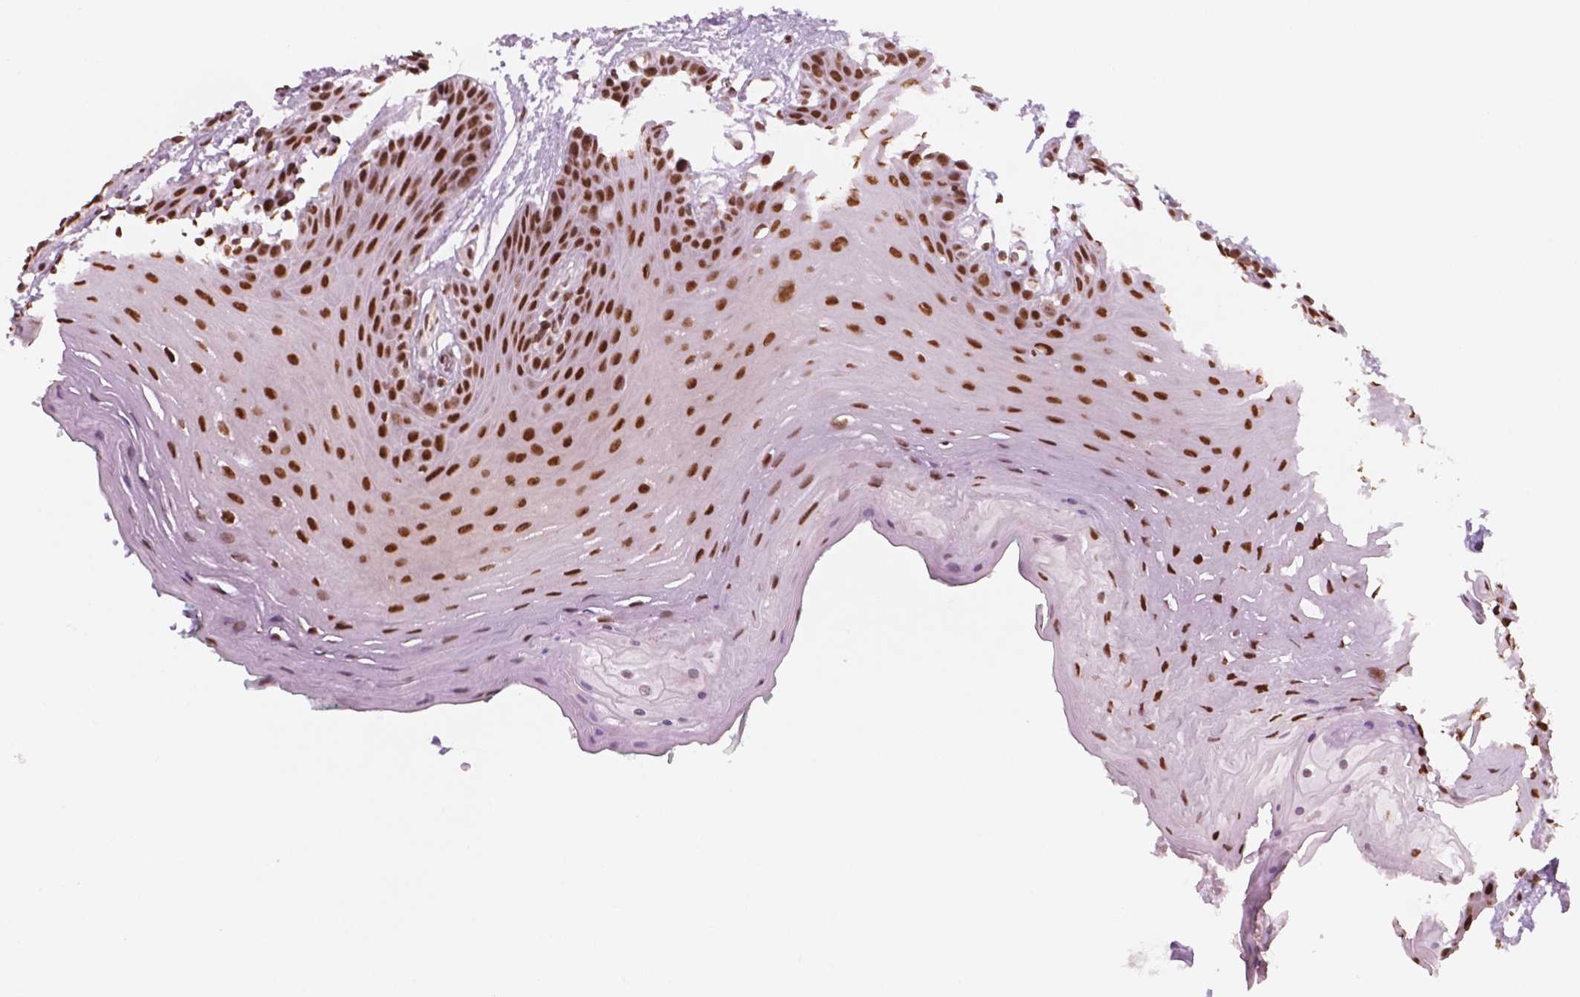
{"staining": {"intensity": "strong", "quantity": ">75%", "location": "nuclear"}, "tissue": "oral mucosa", "cell_type": "Squamous epithelial cells", "image_type": "normal", "snomed": [{"axis": "morphology", "description": "Normal tissue, NOS"}, {"axis": "morphology", "description": "Squamous cell carcinoma, NOS"}, {"axis": "topography", "description": "Oral tissue"}, {"axis": "topography", "description": "Head-Neck"}], "caption": "Protein staining of benign oral mucosa displays strong nuclear positivity in approximately >75% of squamous epithelial cells. The protein is shown in brown color, while the nuclei are stained blue.", "gene": "GTF3C5", "patient": {"sex": "female", "age": 50}}